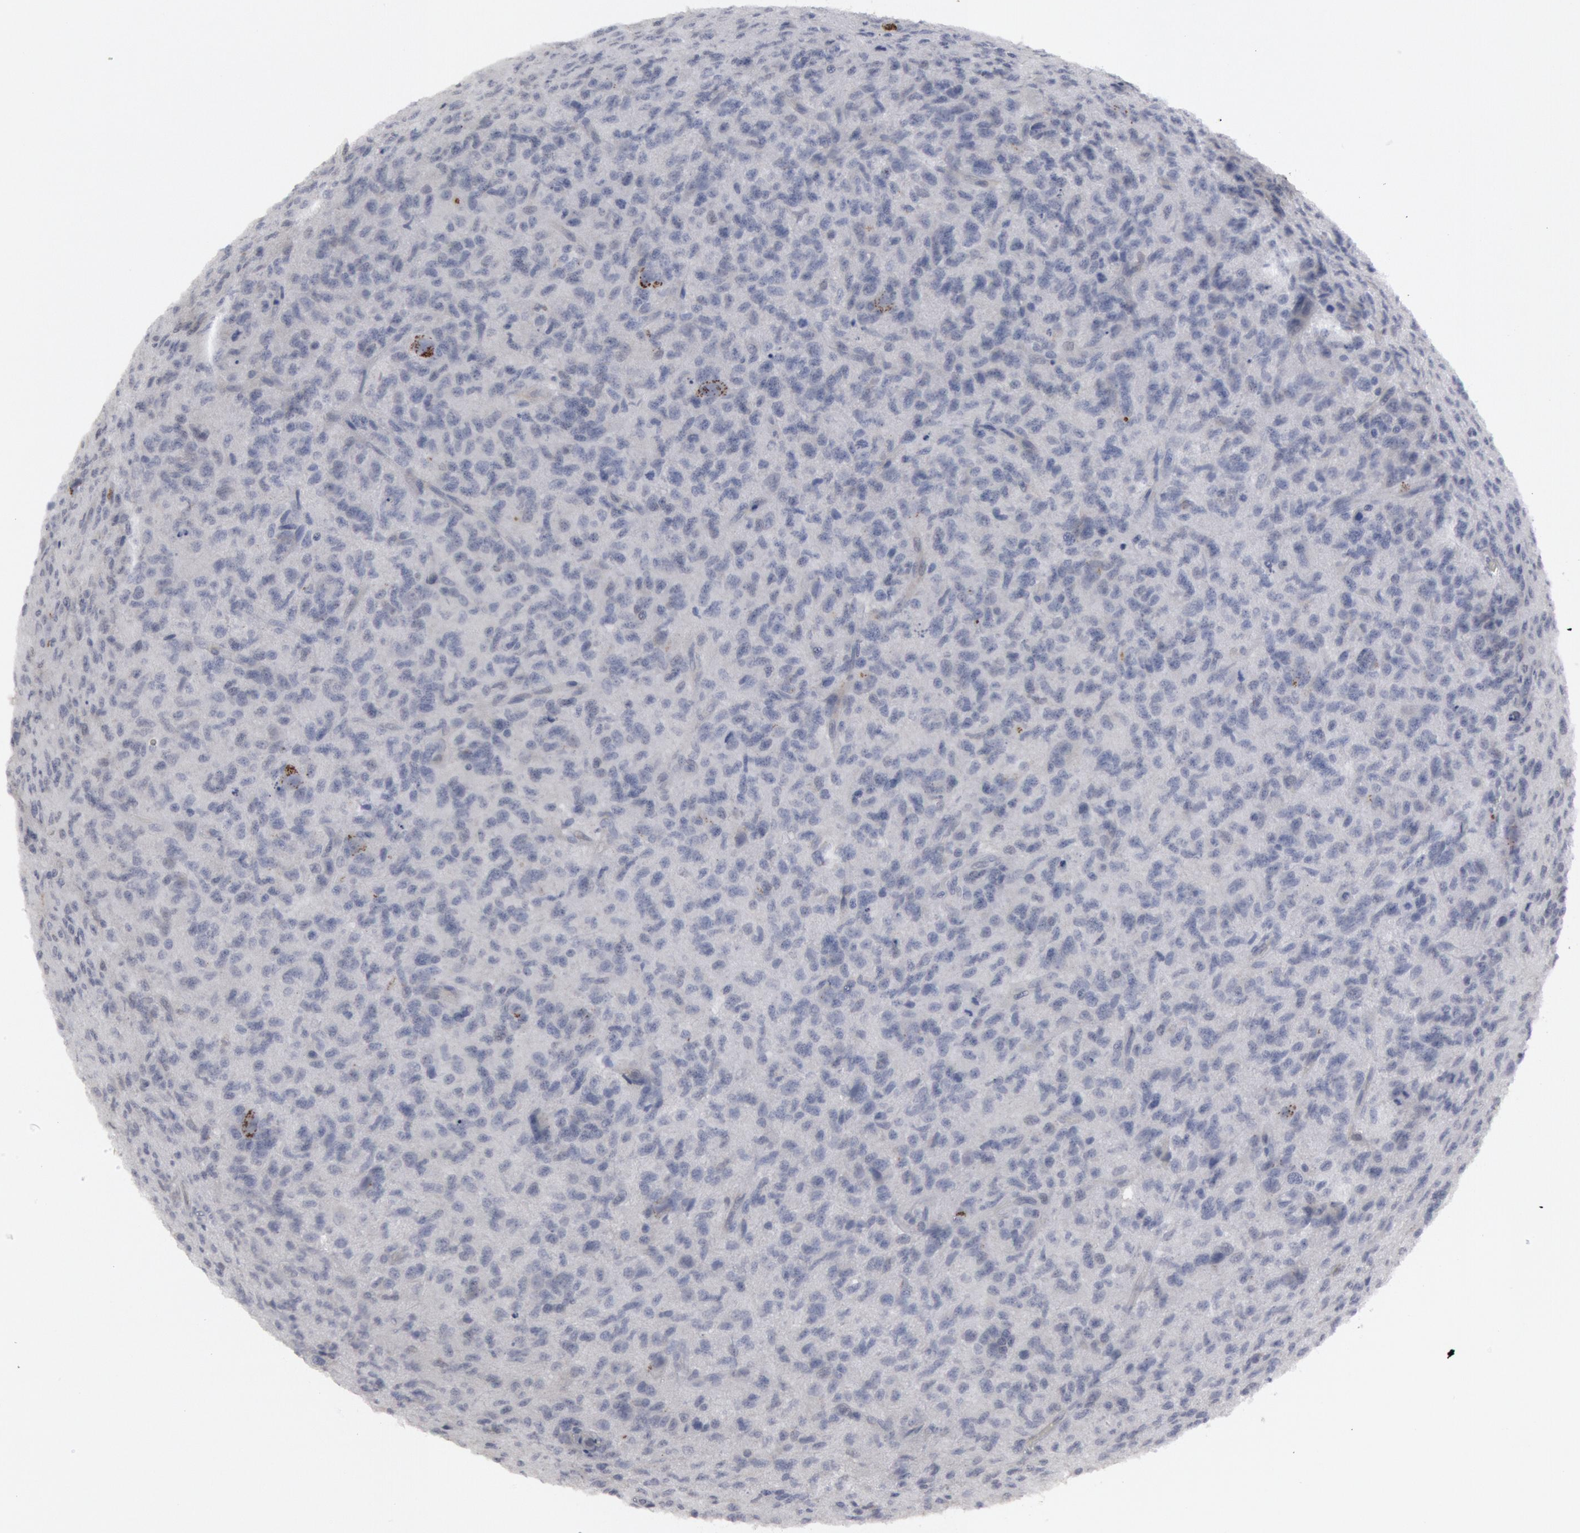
{"staining": {"intensity": "negative", "quantity": "none", "location": "none"}, "tissue": "glioma", "cell_type": "Tumor cells", "image_type": "cancer", "snomed": [{"axis": "morphology", "description": "Glioma, malignant, High grade"}, {"axis": "topography", "description": "Brain"}], "caption": "Protein analysis of malignant glioma (high-grade) displays no significant positivity in tumor cells.", "gene": "DMC1", "patient": {"sex": "male", "age": 36}}